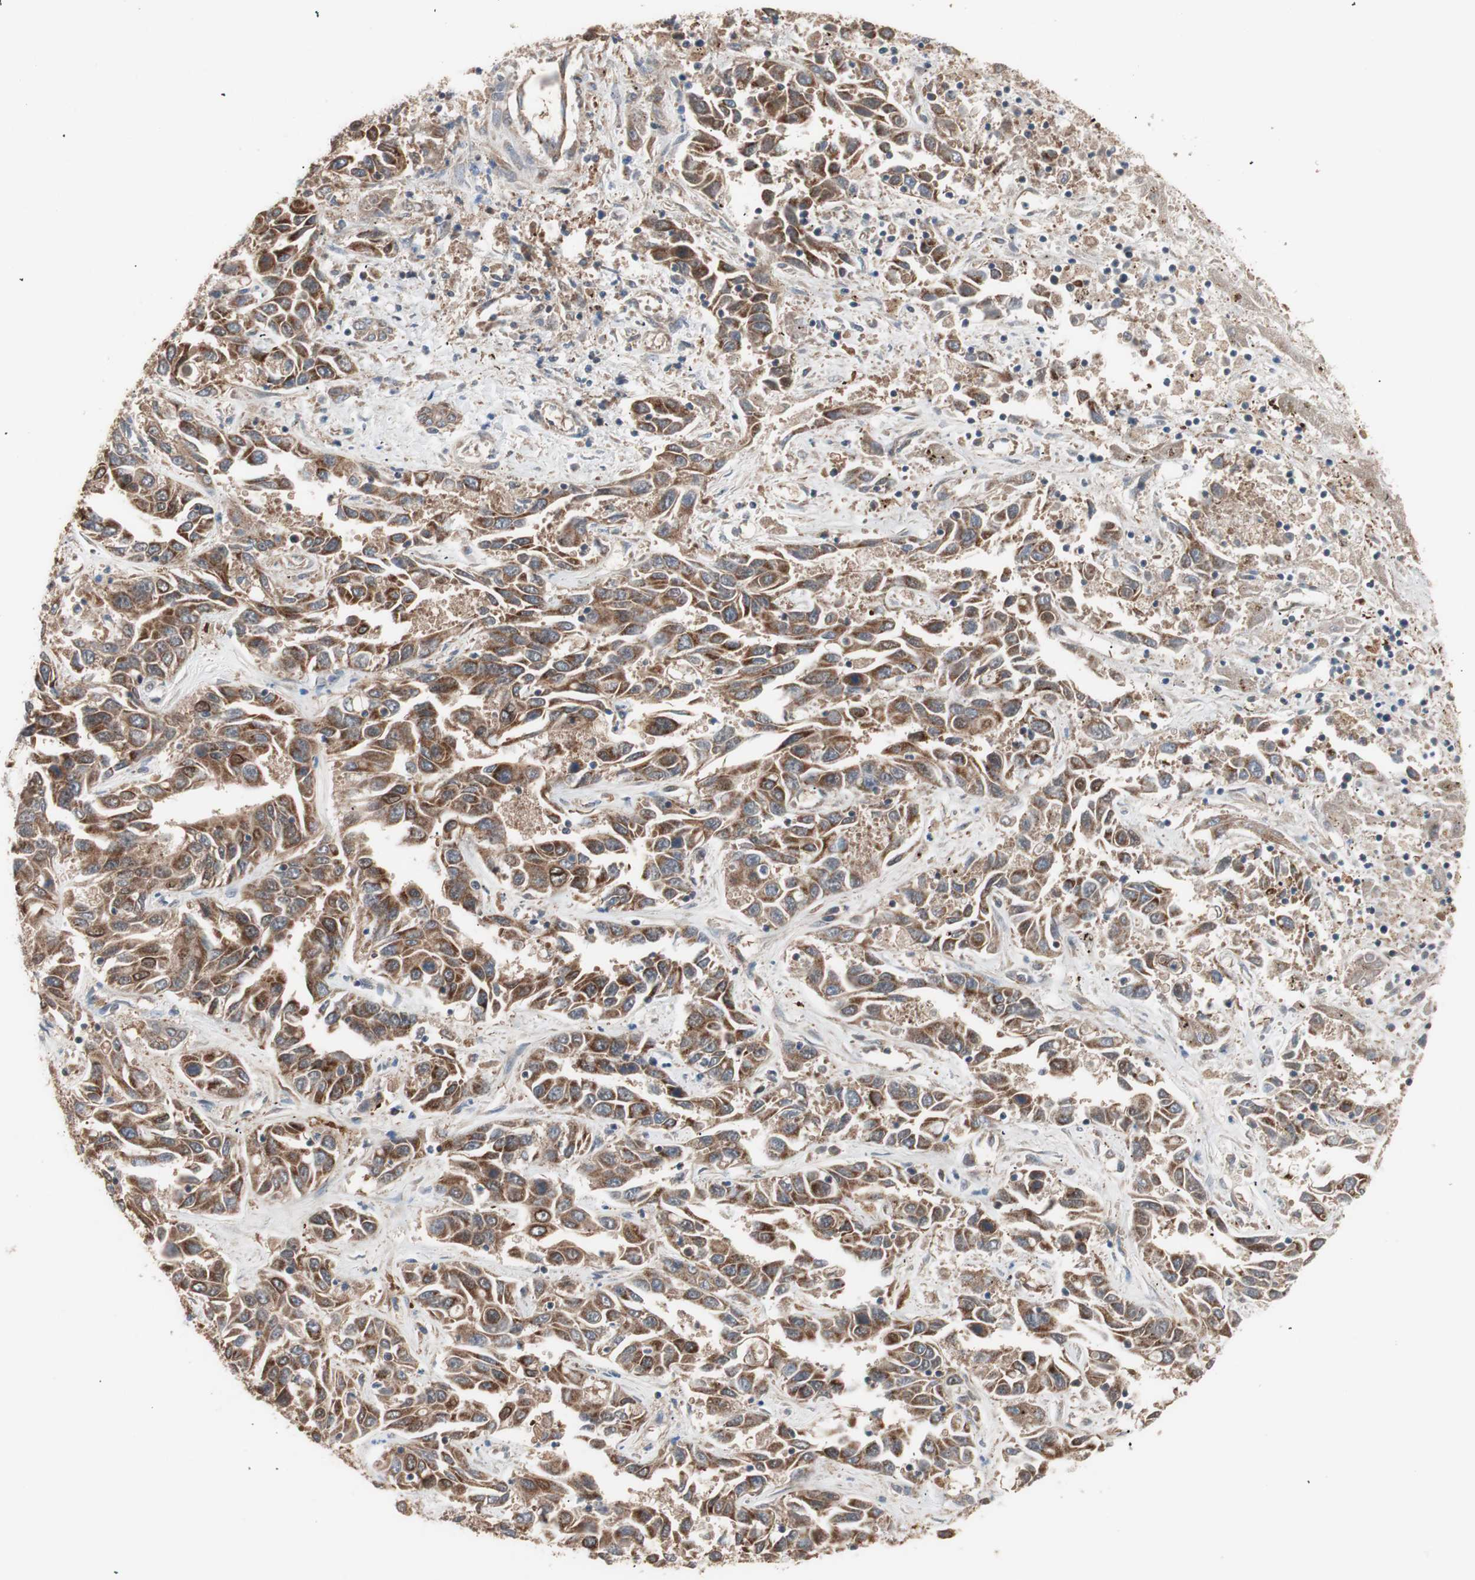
{"staining": {"intensity": "strong", "quantity": ">75%", "location": "cytoplasmic/membranous"}, "tissue": "liver cancer", "cell_type": "Tumor cells", "image_type": "cancer", "snomed": [{"axis": "morphology", "description": "Cholangiocarcinoma"}, {"axis": "topography", "description": "Liver"}], "caption": "Protein expression analysis of liver cholangiocarcinoma exhibits strong cytoplasmic/membranous staining in approximately >75% of tumor cells.", "gene": "HMBS", "patient": {"sex": "female", "age": 52}}